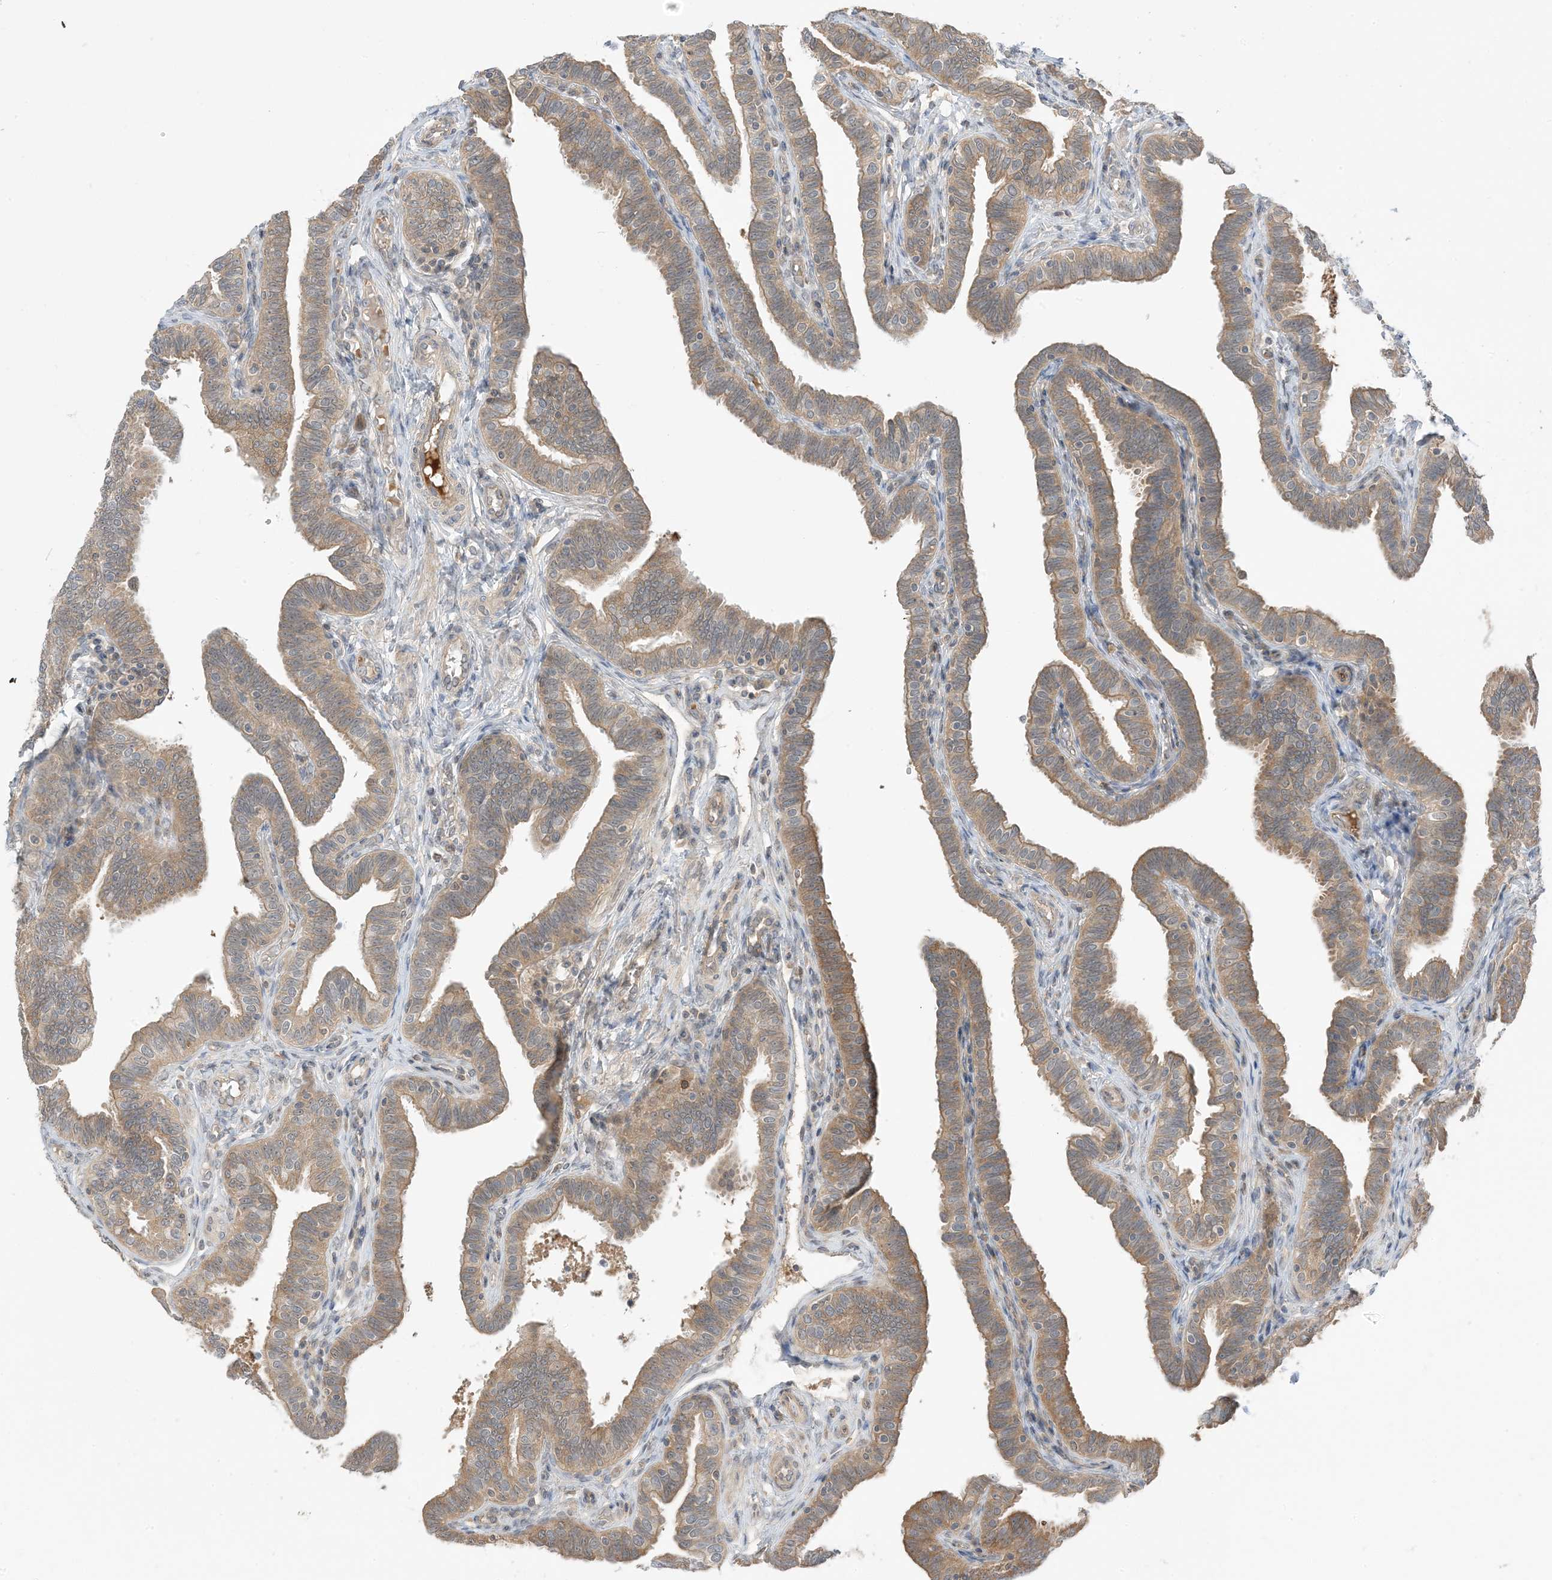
{"staining": {"intensity": "moderate", "quantity": ">75%", "location": "cytoplasmic/membranous"}, "tissue": "fallopian tube", "cell_type": "Glandular cells", "image_type": "normal", "snomed": [{"axis": "morphology", "description": "Normal tissue, NOS"}, {"axis": "topography", "description": "Fallopian tube"}], "caption": "Benign fallopian tube was stained to show a protein in brown. There is medium levels of moderate cytoplasmic/membranous staining in approximately >75% of glandular cells. (DAB = brown stain, brightfield microscopy at high magnification).", "gene": "WDR26", "patient": {"sex": "female", "age": 39}}